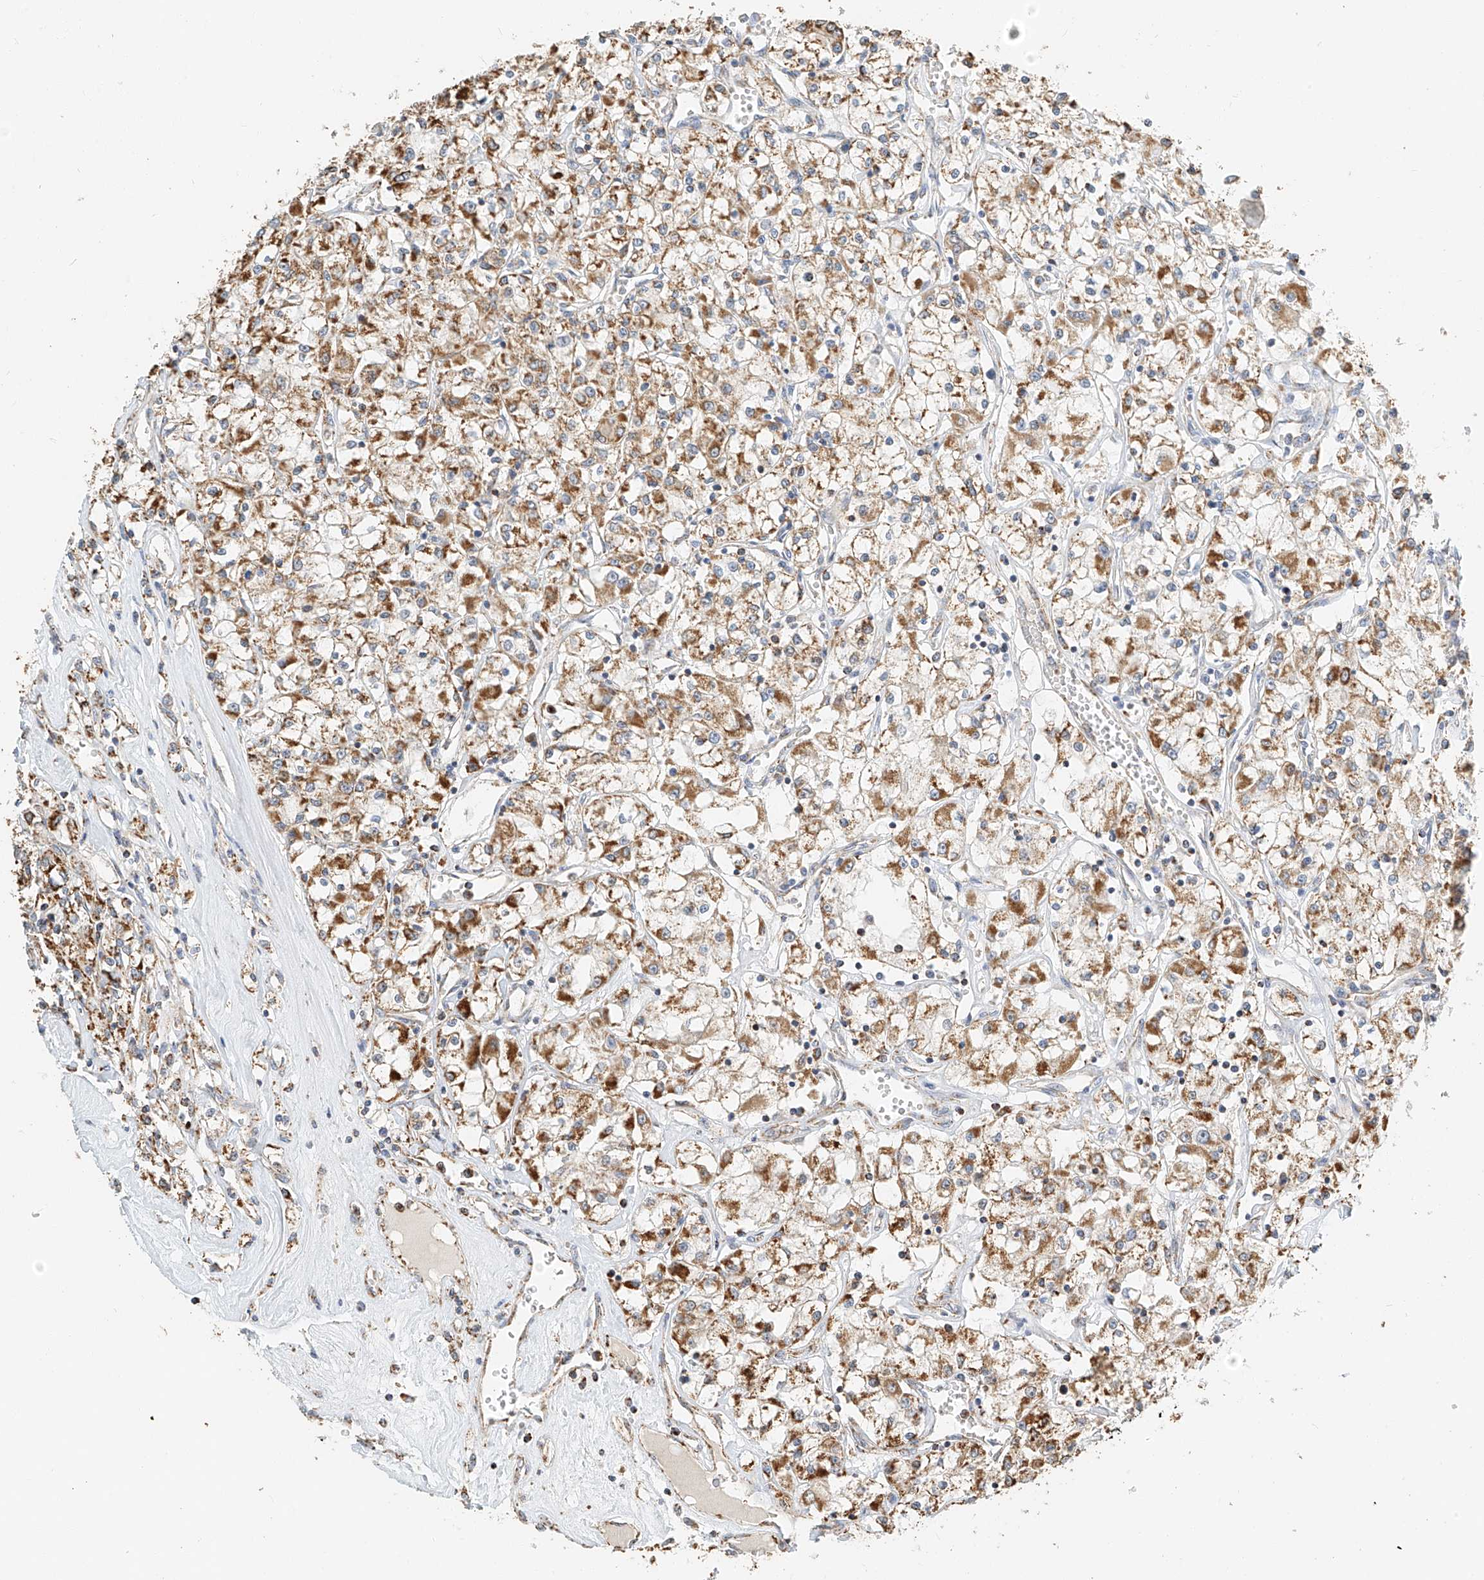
{"staining": {"intensity": "moderate", "quantity": ">75%", "location": "cytoplasmic/membranous"}, "tissue": "renal cancer", "cell_type": "Tumor cells", "image_type": "cancer", "snomed": [{"axis": "morphology", "description": "Adenocarcinoma, NOS"}, {"axis": "topography", "description": "Kidney"}], "caption": "This is an image of immunohistochemistry (IHC) staining of renal cancer (adenocarcinoma), which shows moderate staining in the cytoplasmic/membranous of tumor cells.", "gene": "YIPF7", "patient": {"sex": "female", "age": 59}}